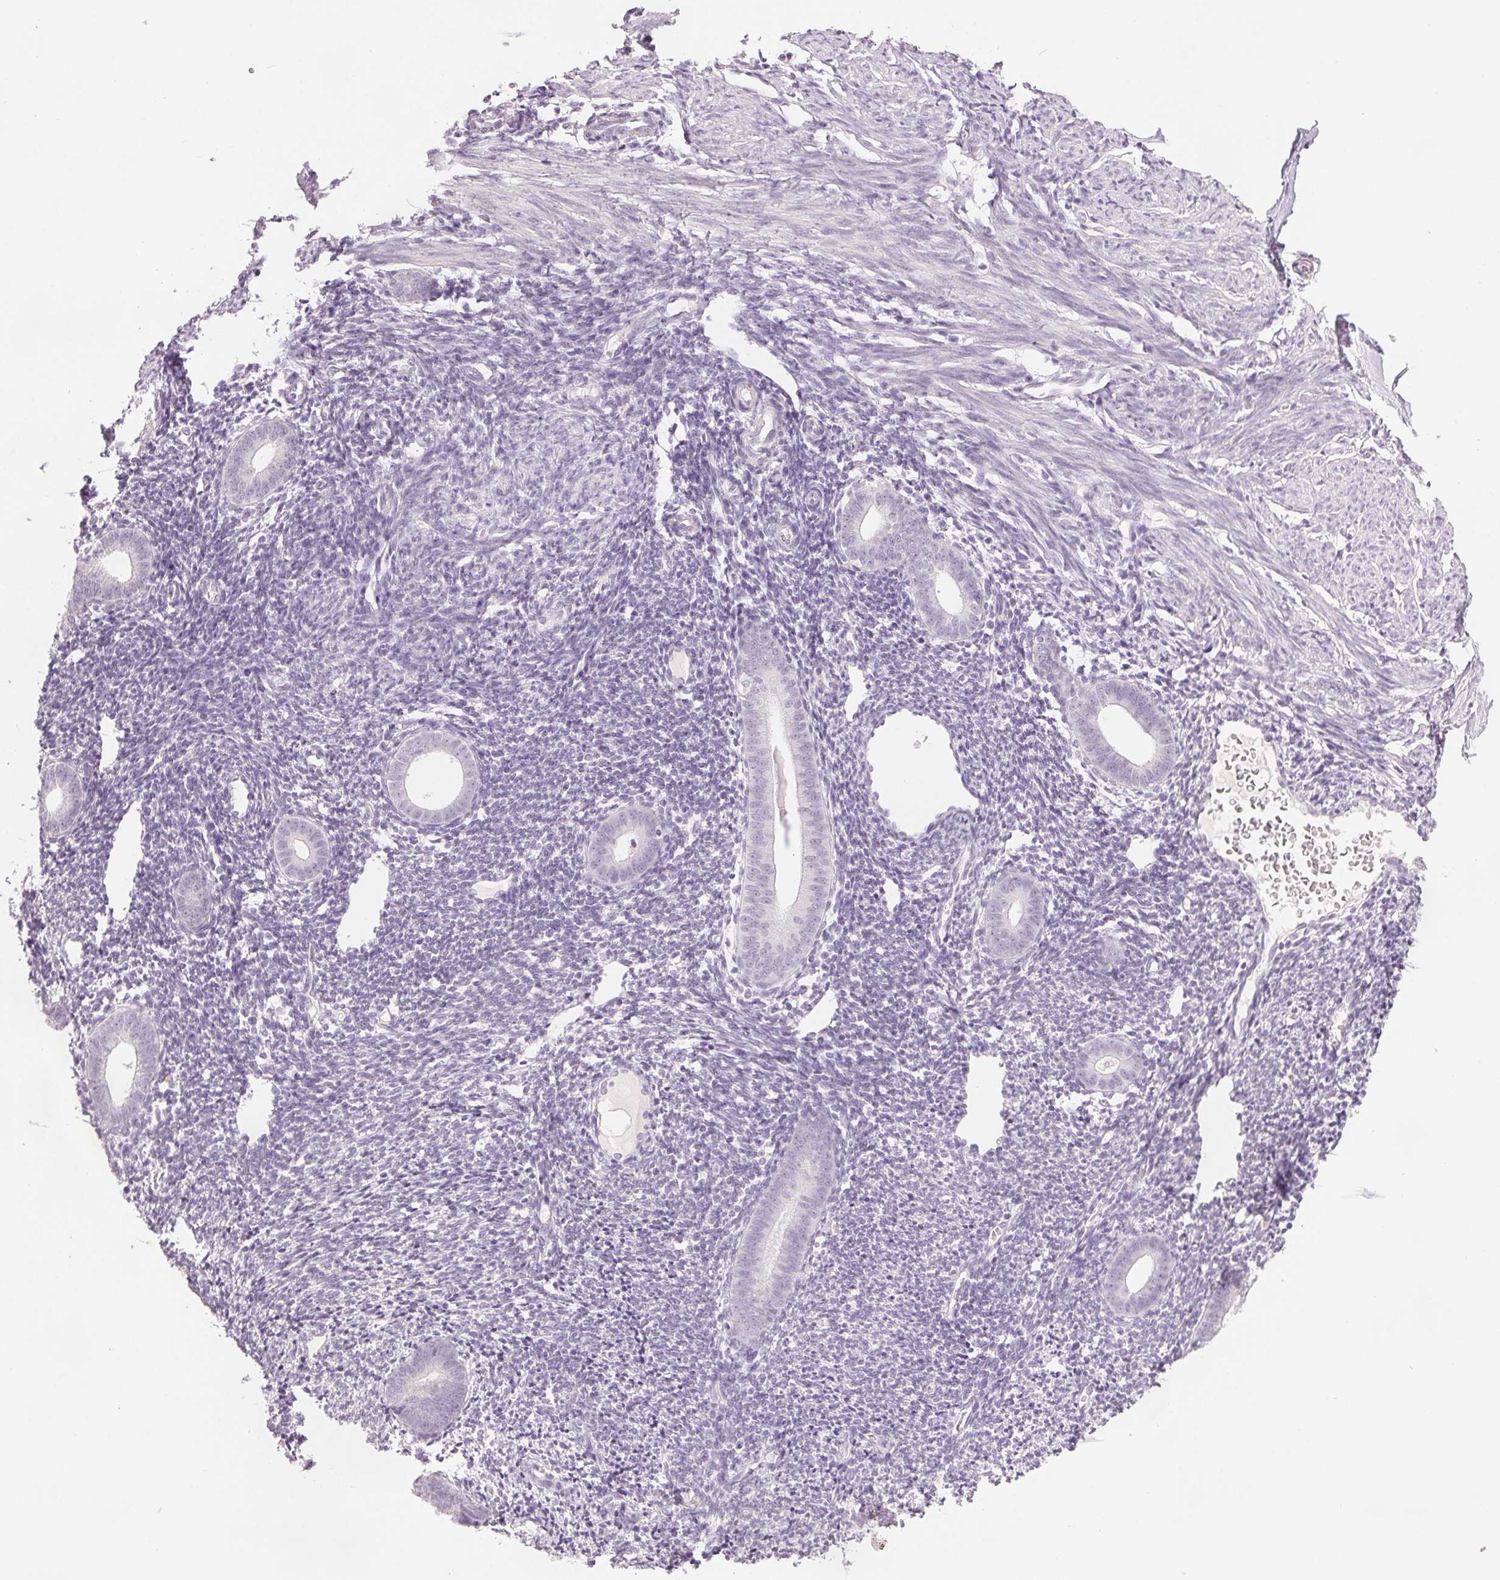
{"staining": {"intensity": "negative", "quantity": "none", "location": "none"}, "tissue": "endometrium", "cell_type": "Cells in endometrial stroma", "image_type": "normal", "snomed": [{"axis": "morphology", "description": "Normal tissue, NOS"}, {"axis": "topography", "description": "Endometrium"}], "caption": "Immunohistochemical staining of normal endometrium shows no significant staining in cells in endometrial stroma. The staining was performed using DAB to visualize the protein expression in brown, while the nuclei were stained in blue with hematoxylin (Magnification: 20x).", "gene": "SCGN", "patient": {"sex": "female", "age": 39}}